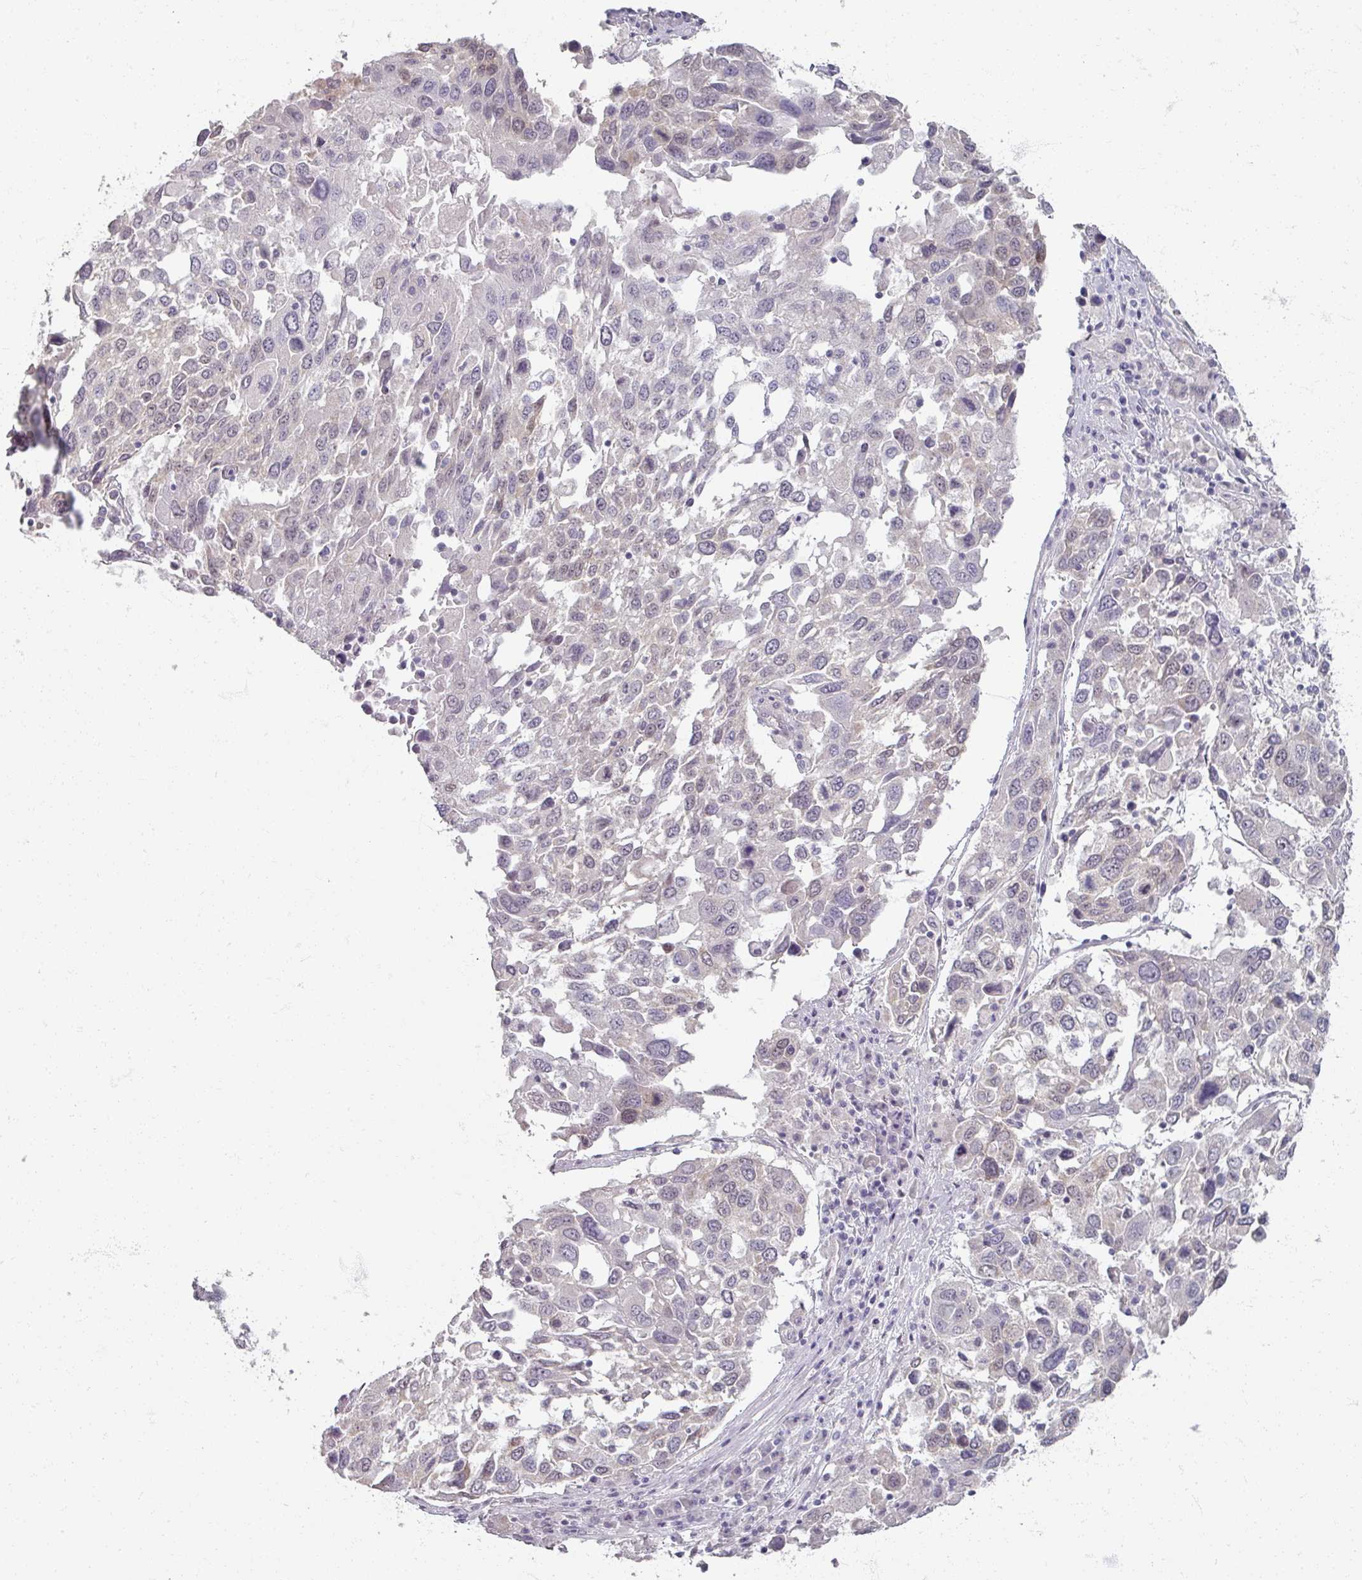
{"staining": {"intensity": "negative", "quantity": "none", "location": "none"}, "tissue": "lung cancer", "cell_type": "Tumor cells", "image_type": "cancer", "snomed": [{"axis": "morphology", "description": "Squamous cell carcinoma, NOS"}, {"axis": "topography", "description": "Lung"}], "caption": "Lung cancer (squamous cell carcinoma) was stained to show a protein in brown. There is no significant expression in tumor cells. (DAB (3,3'-diaminobenzidine) immunohistochemistry, high magnification).", "gene": "SOX11", "patient": {"sex": "male", "age": 65}}